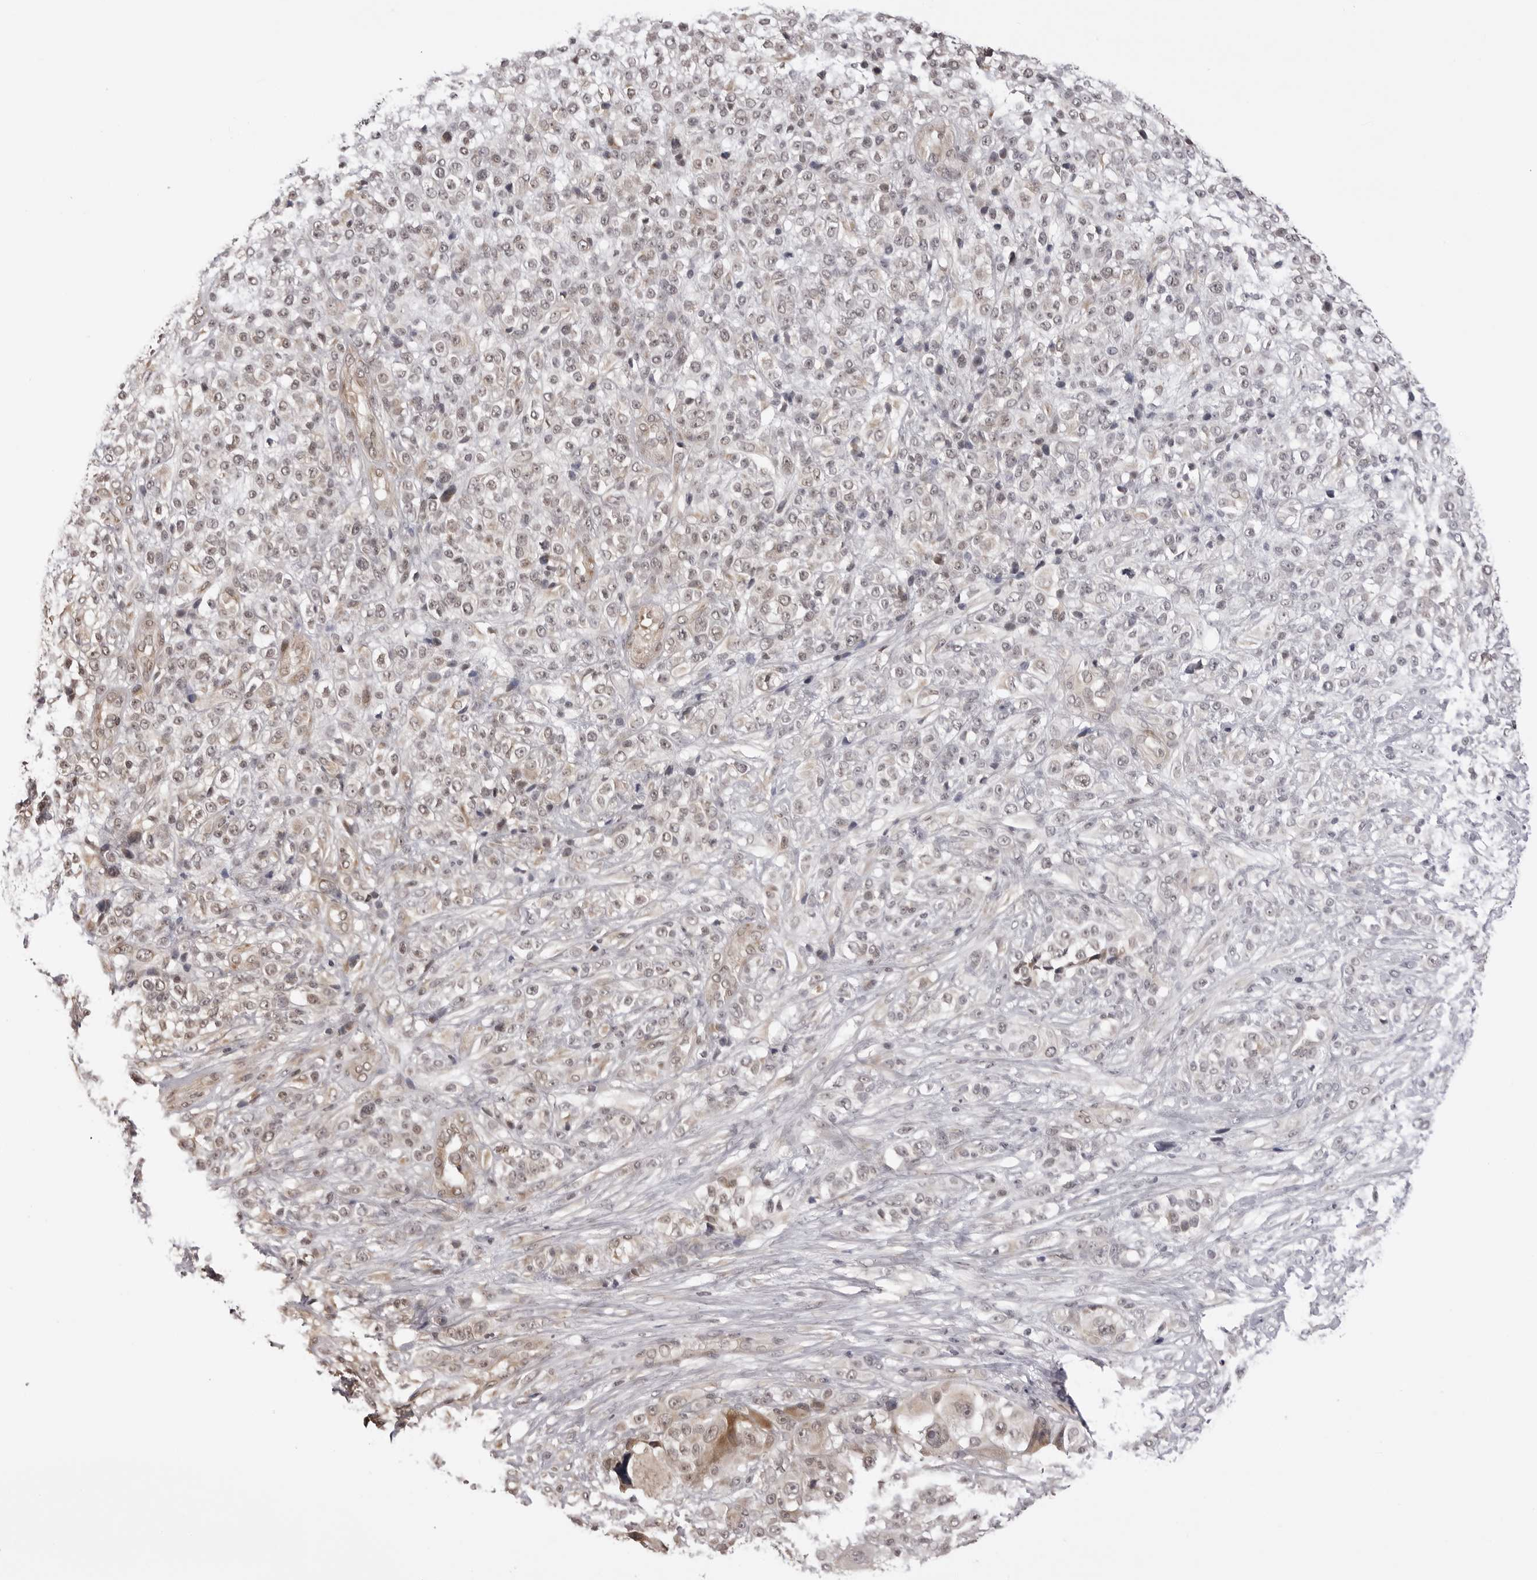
{"staining": {"intensity": "weak", "quantity": "25%-75%", "location": "cytoplasmic/membranous"}, "tissue": "melanoma", "cell_type": "Tumor cells", "image_type": "cancer", "snomed": [{"axis": "morphology", "description": "Malignant melanoma, NOS"}, {"axis": "topography", "description": "Skin"}], "caption": "Tumor cells exhibit weak cytoplasmic/membranous expression in approximately 25%-75% of cells in melanoma.", "gene": "ZC3H11A", "patient": {"sex": "female", "age": 55}}